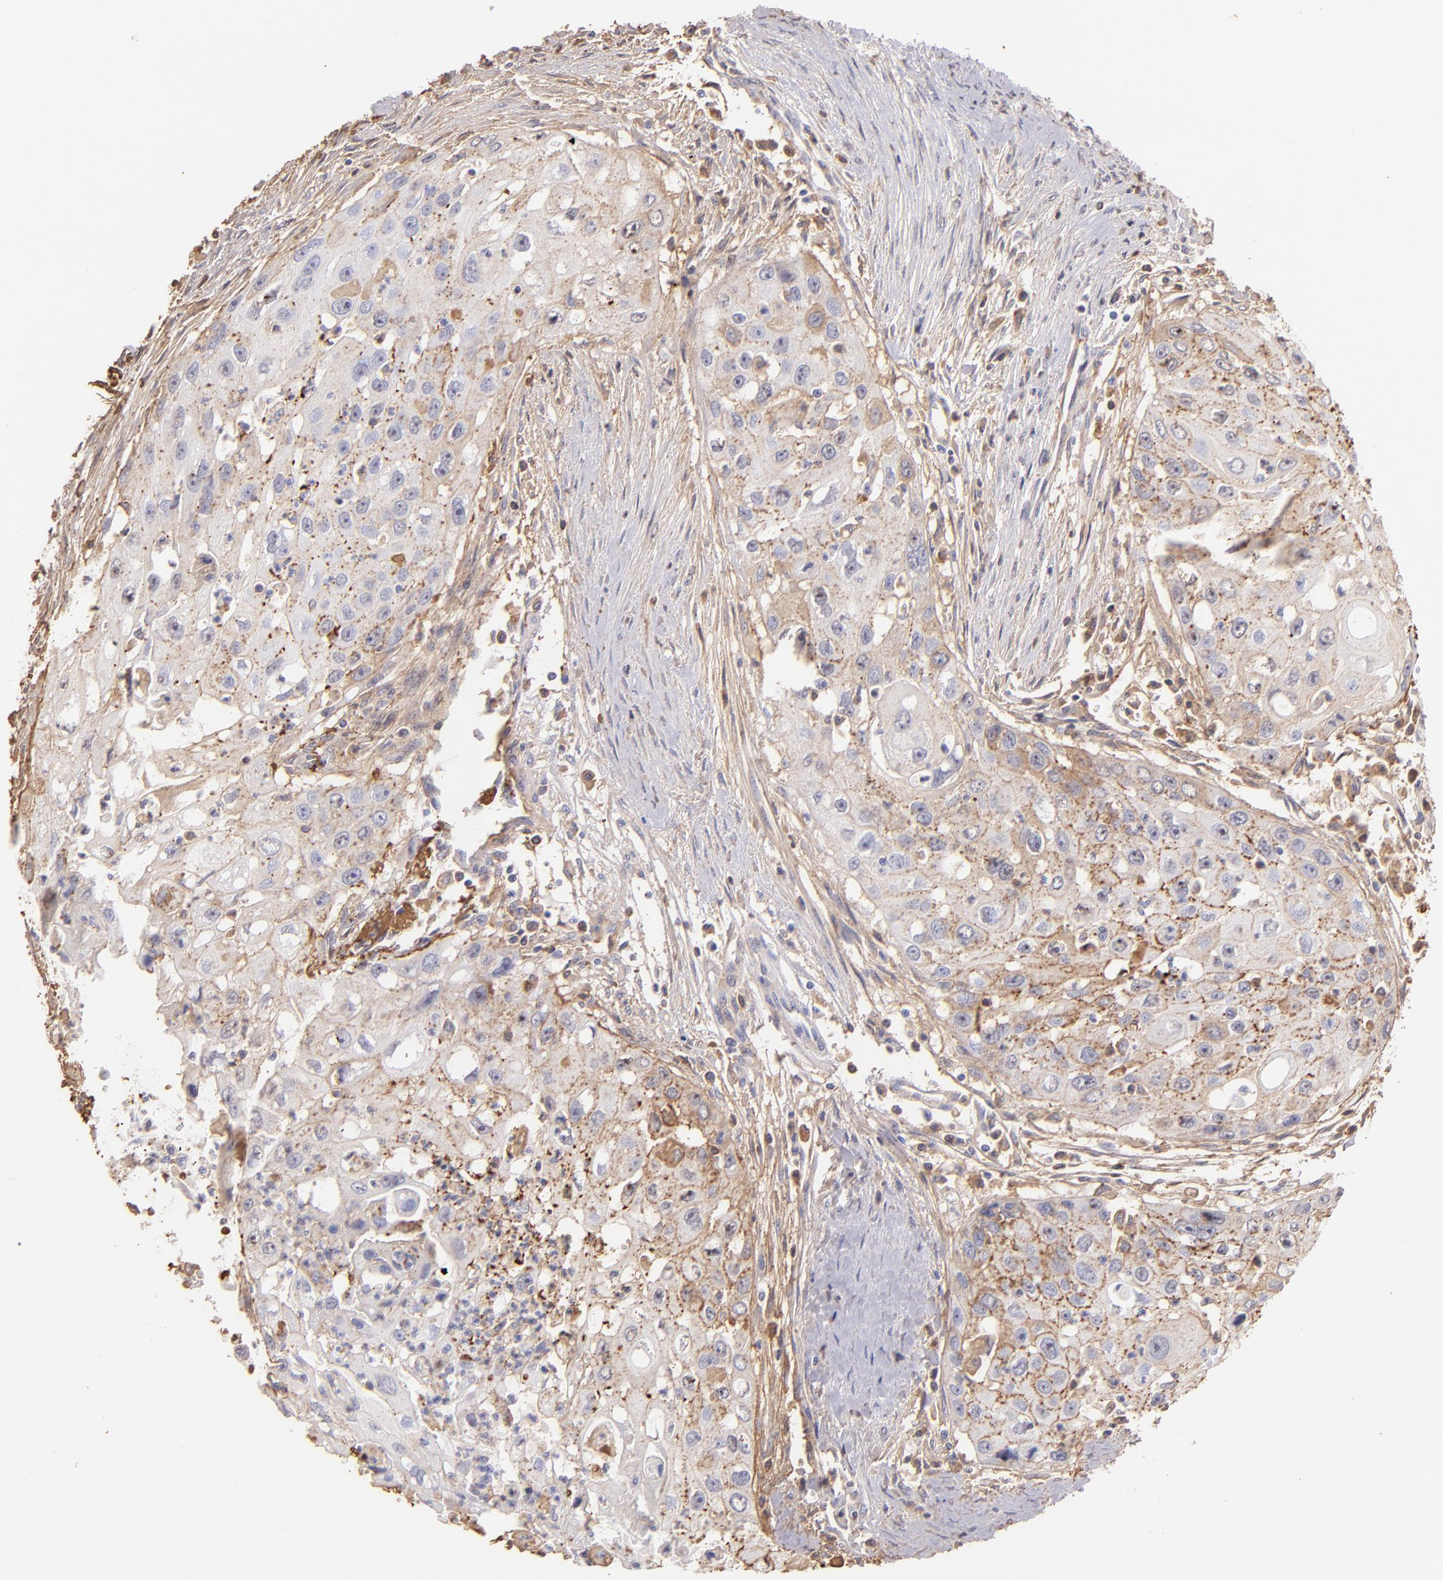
{"staining": {"intensity": "weak", "quantity": "25%-75%", "location": "cytoplasmic/membranous"}, "tissue": "head and neck cancer", "cell_type": "Tumor cells", "image_type": "cancer", "snomed": [{"axis": "morphology", "description": "Squamous cell carcinoma, NOS"}, {"axis": "topography", "description": "Head-Neck"}], "caption": "The histopathology image demonstrates a brown stain indicating the presence of a protein in the cytoplasmic/membranous of tumor cells in head and neck cancer.", "gene": "FGB", "patient": {"sex": "male", "age": 64}}